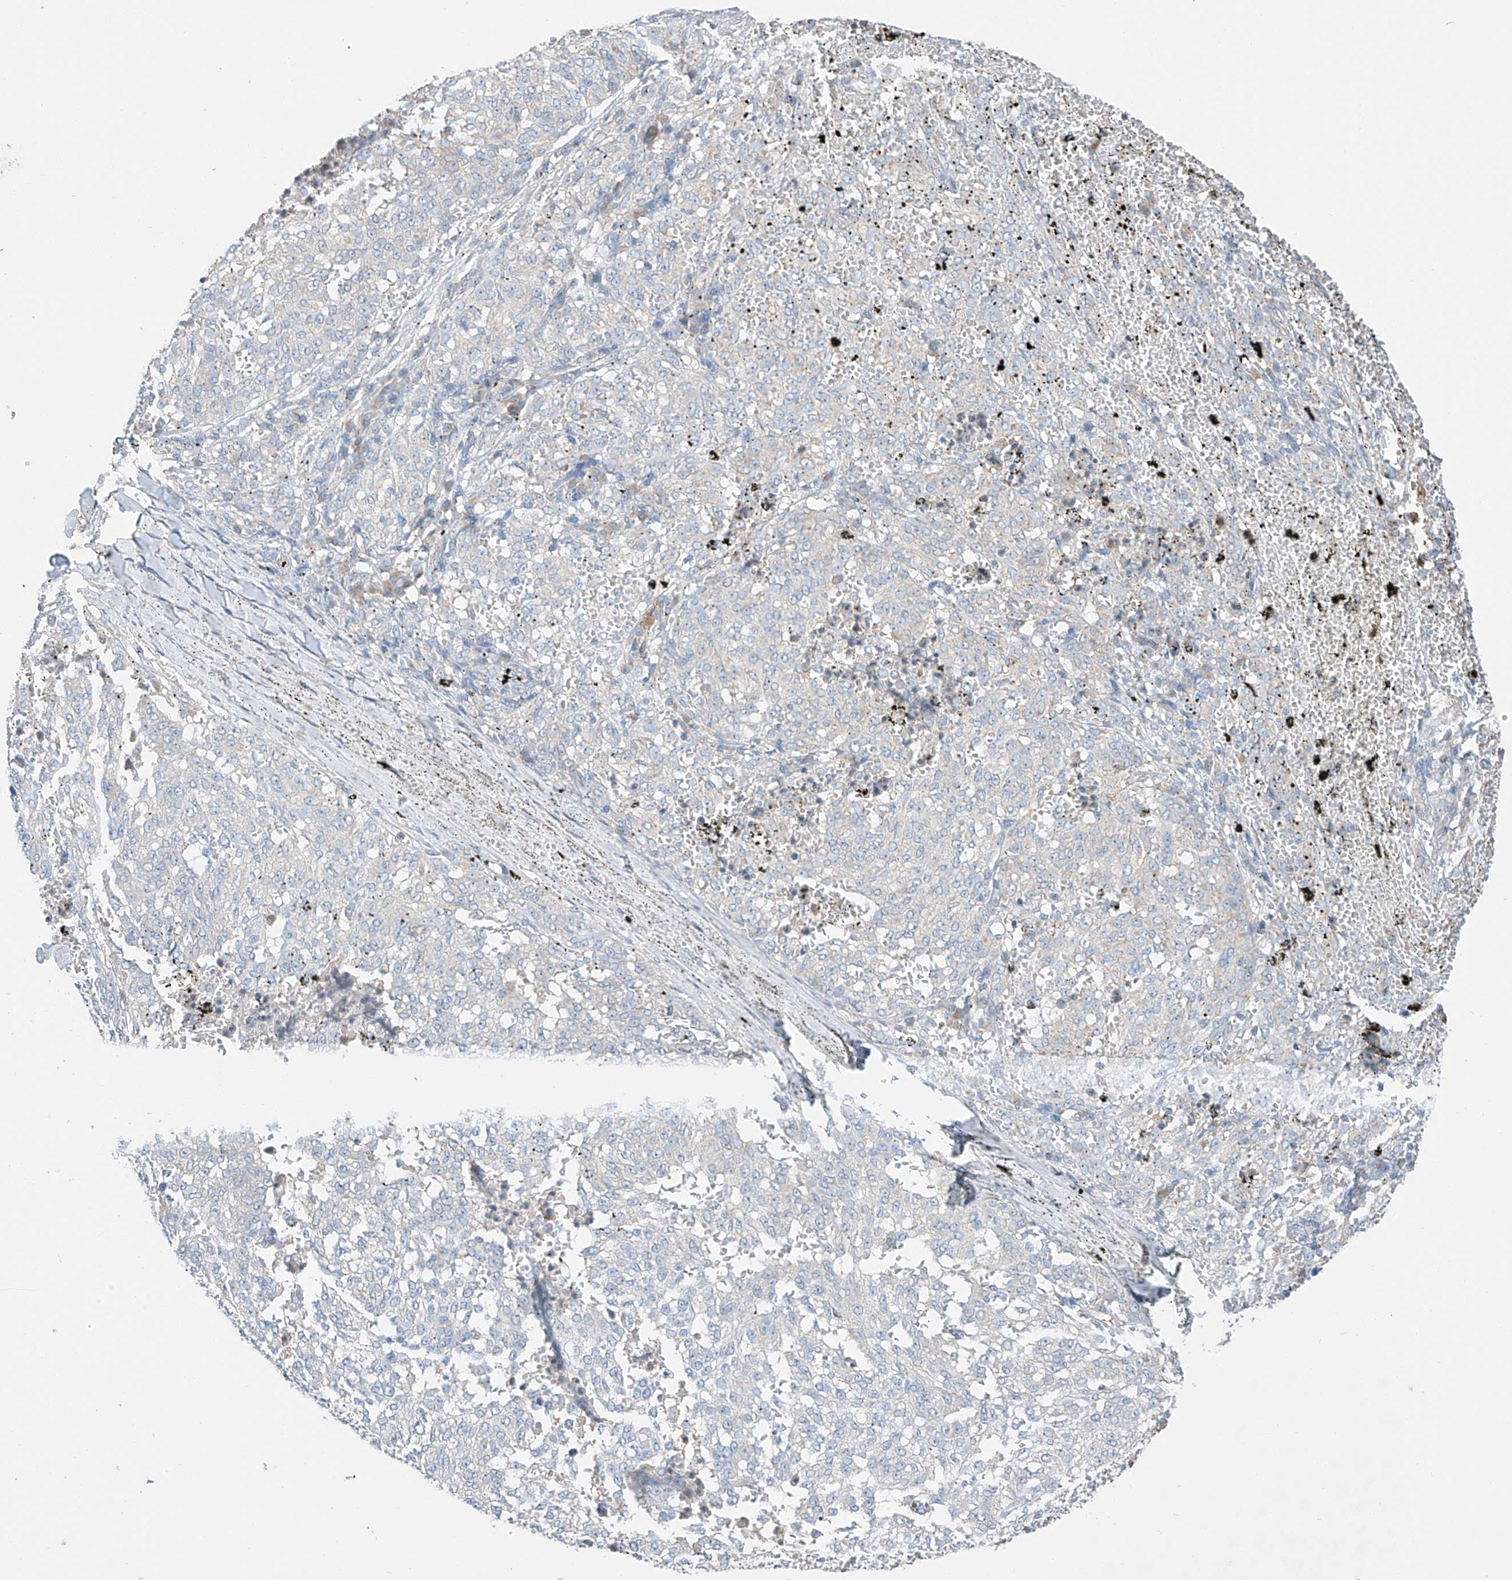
{"staining": {"intensity": "negative", "quantity": "none", "location": "none"}, "tissue": "melanoma", "cell_type": "Tumor cells", "image_type": "cancer", "snomed": [{"axis": "morphology", "description": "Malignant melanoma, NOS"}, {"axis": "topography", "description": "Skin"}], "caption": "Tumor cells are negative for brown protein staining in malignant melanoma.", "gene": "RUSC1", "patient": {"sex": "female", "age": 72}}